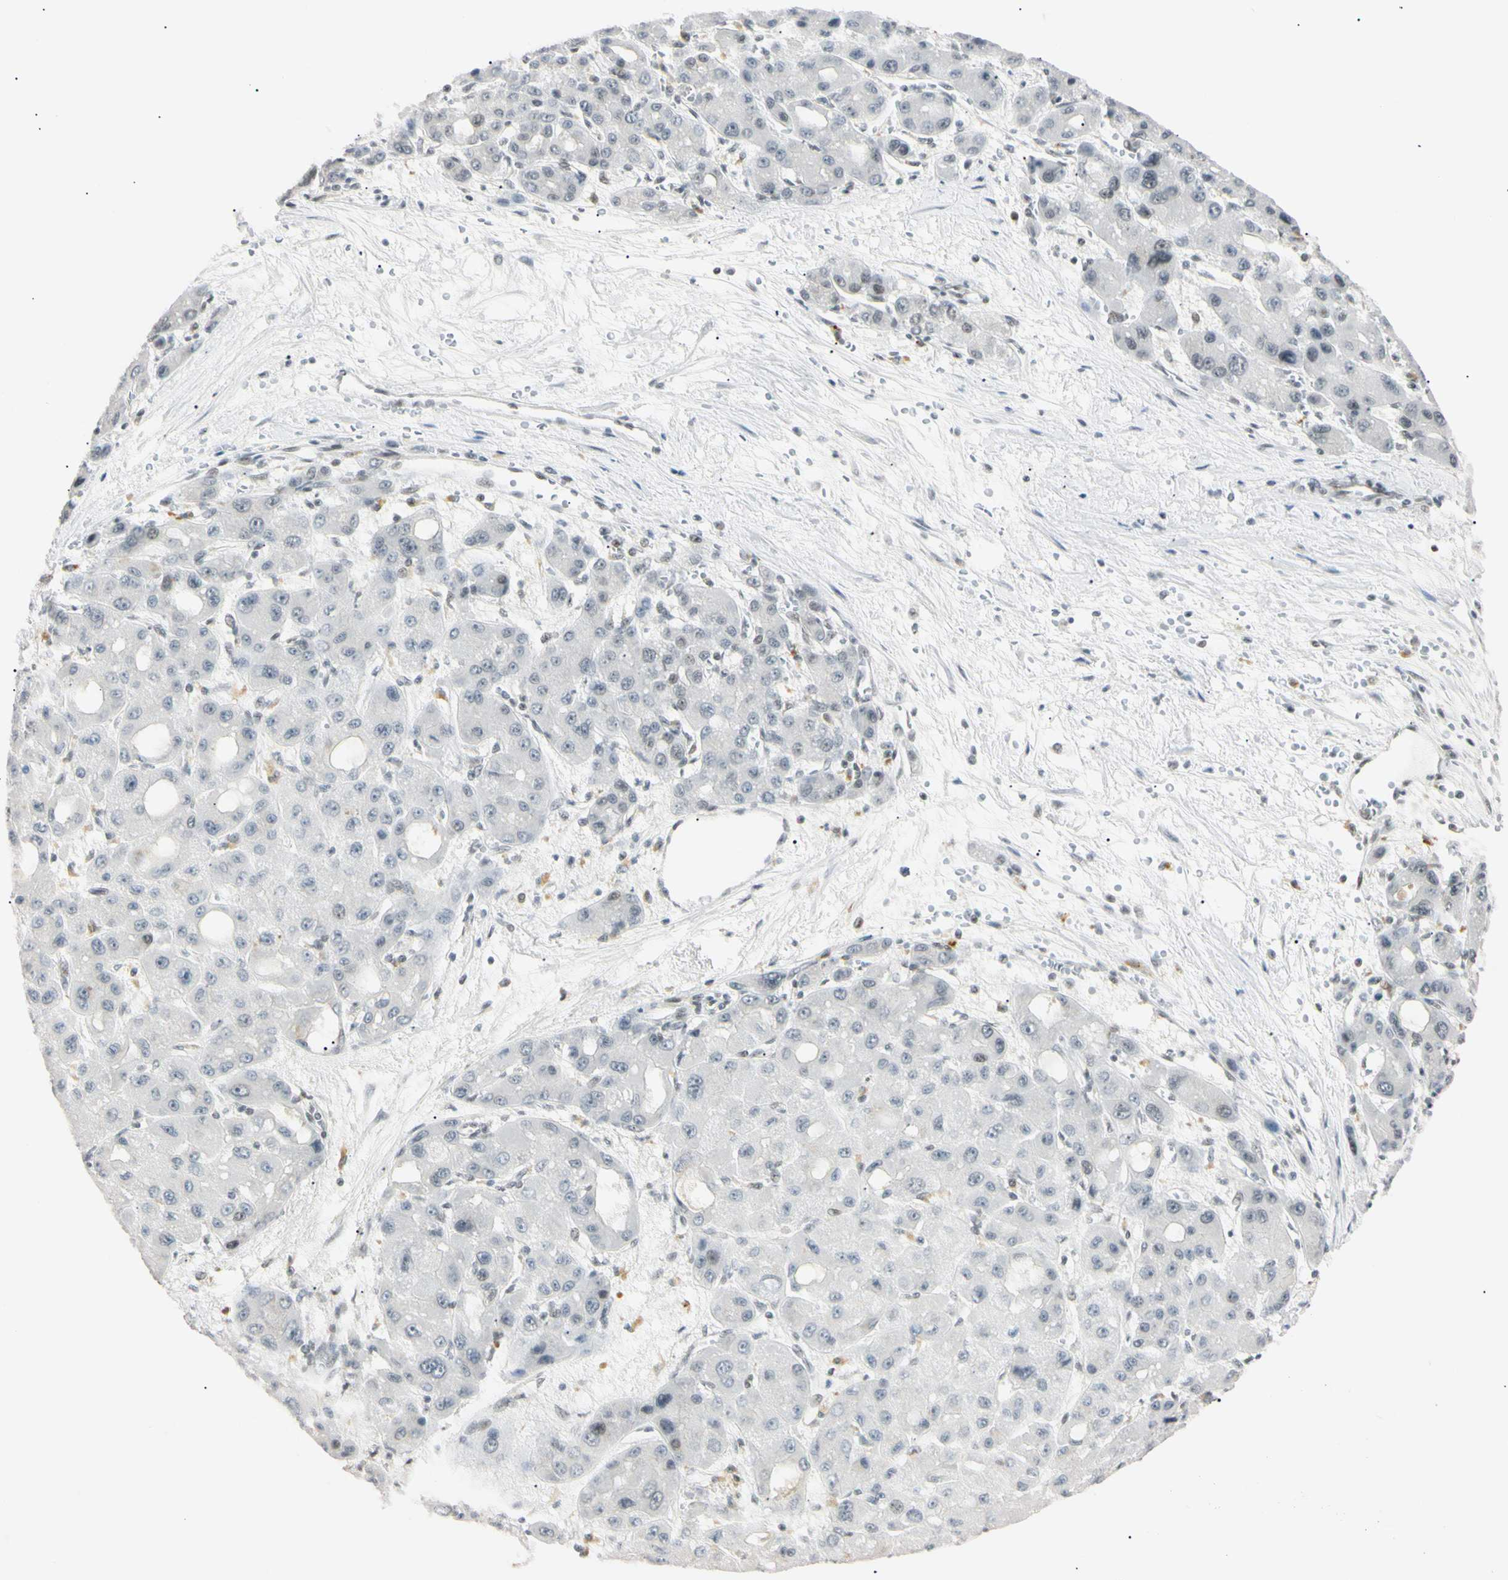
{"staining": {"intensity": "negative", "quantity": "none", "location": "none"}, "tissue": "liver cancer", "cell_type": "Tumor cells", "image_type": "cancer", "snomed": [{"axis": "morphology", "description": "Carcinoma, Hepatocellular, NOS"}, {"axis": "topography", "description": "Liver"}], "caption": "A photomicrograph of human liver cancer is negative for staining in tumor cells. Brightfield microscopy of IHC stained with DAB (brown) and hematoxylin (blue), captured at high magnification.", "gene": "ZNF134", "patient": {"sex": "male", "age": 55}}